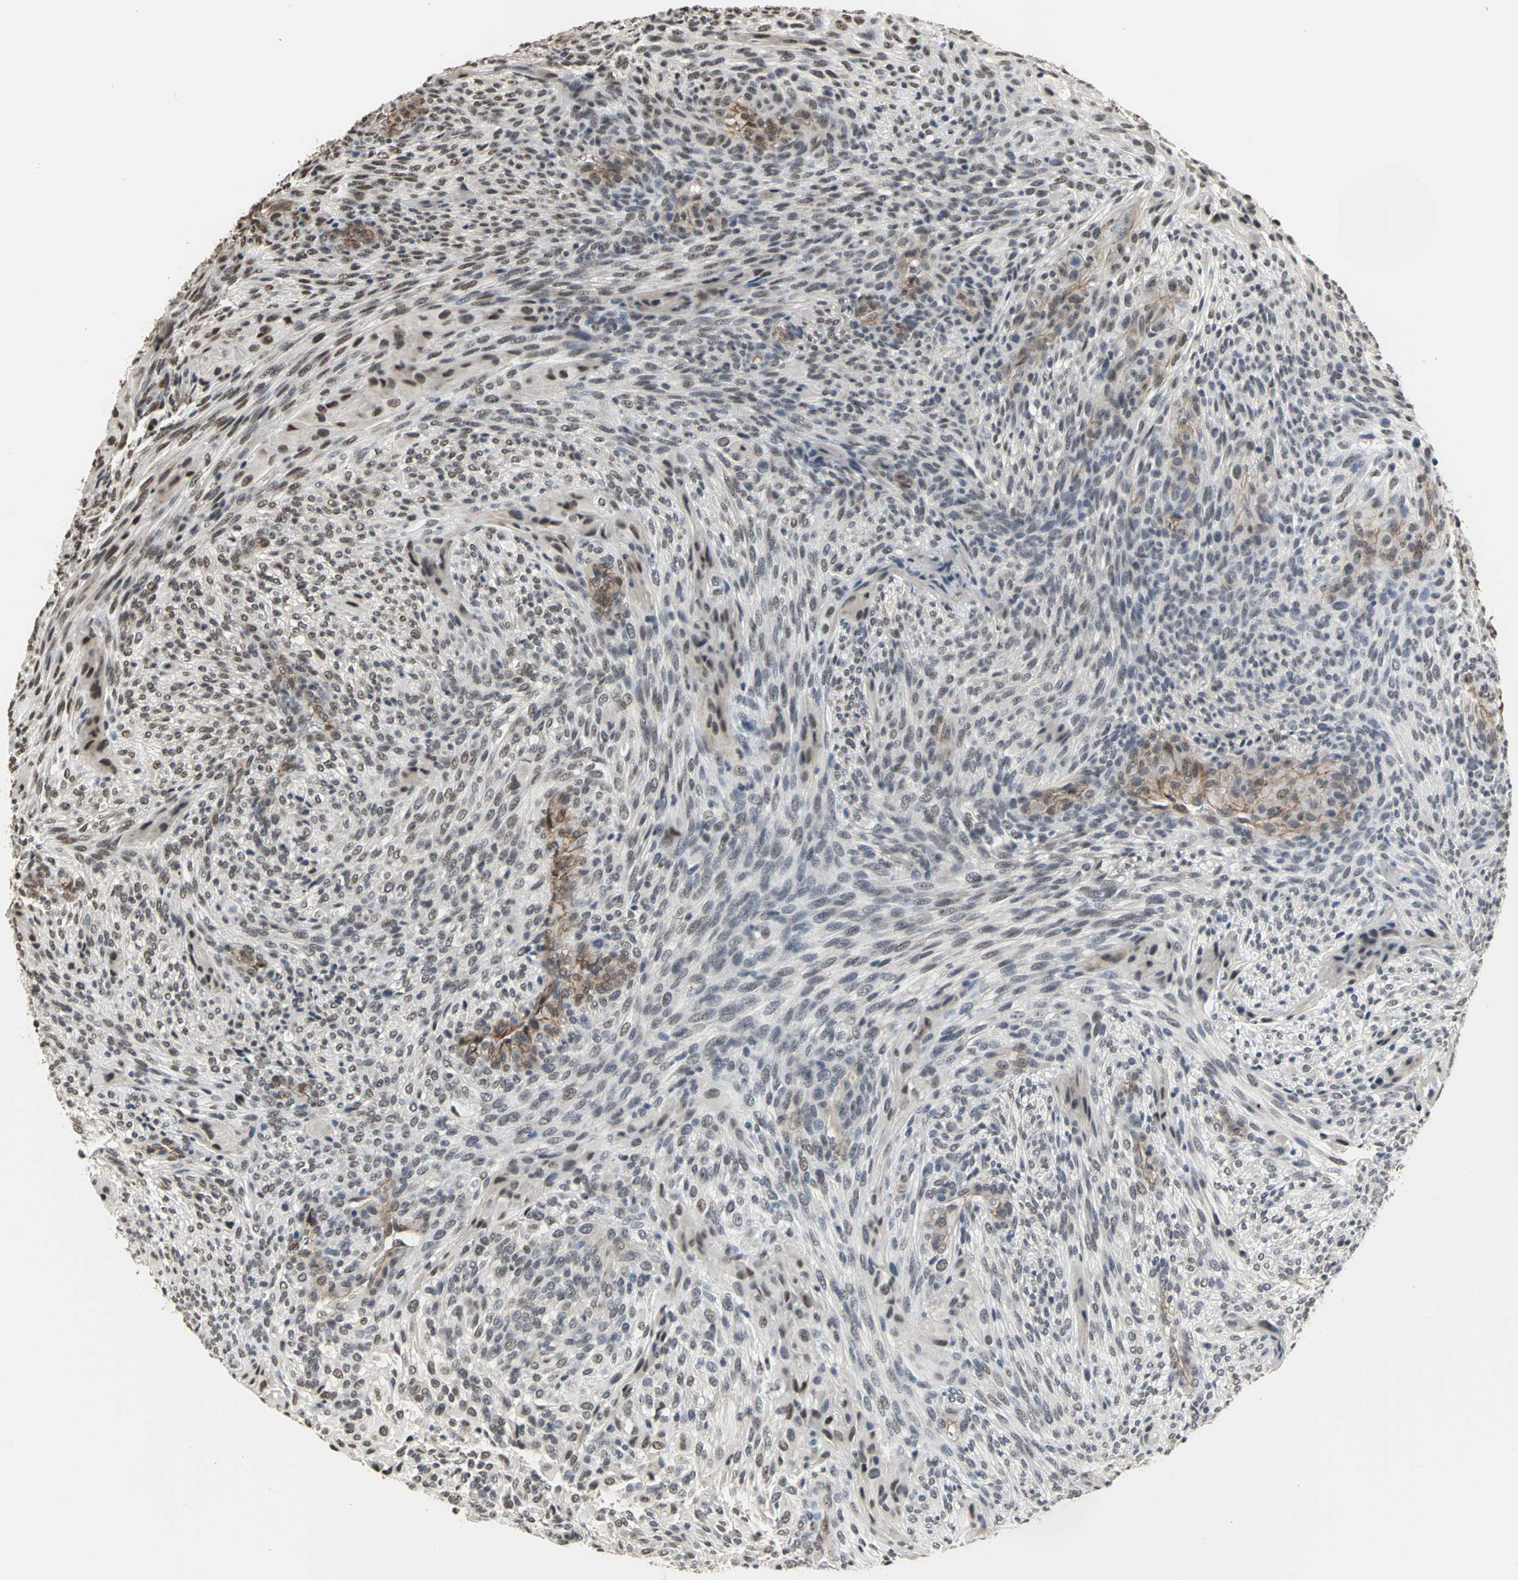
{"staining": {"intensity": "moderate", "quantity": "25%-75%", "location": "nuclear"}, "tissue": "glioma", "cell_type": "Tumor cells", "image_type": "cancer", "snomed": [{"axis": "morphology", "description": "Glioma, malignant, High grade"}, {"axis": "topography", "description": "Cerebral cortex"}], "caption": "Glioma tissue exhibits moderate nuclear positivity in approximately 25%-75% of tumor cells, visualized by immunohistochemistry.", "gene": "CCDC88C", "patient": {"sex": "female", "age": 55}}